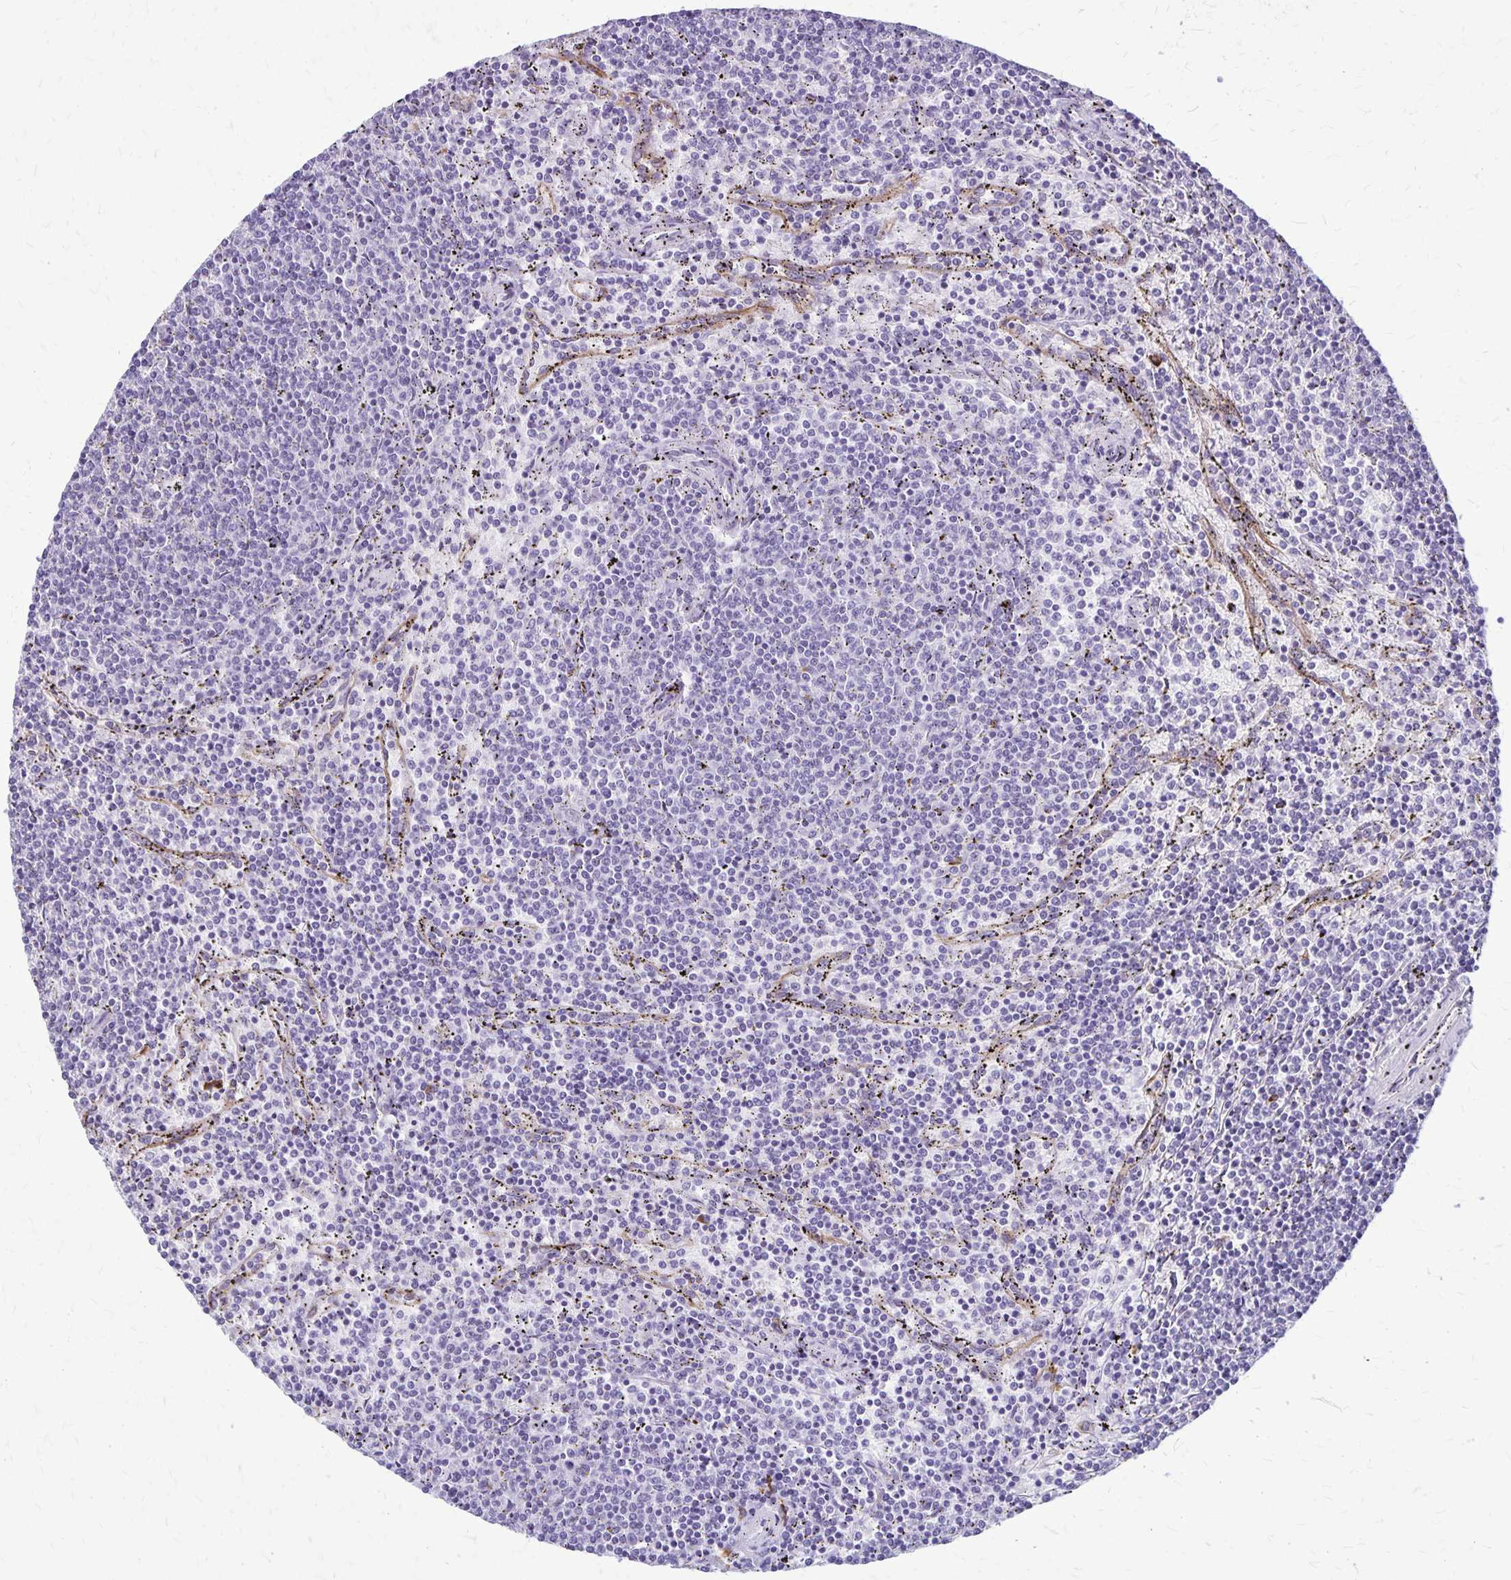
{"staining": {"intensity": "negative", "quantity": "none", "location": "none"}, "tissue": "lymphoma", "cell_type": "Tumor cells", "image_type": "cancer", "snomed": [{"axis": "morphology", "description": "Malignant lymphoma, non-Hodgkin's type, Low grade"}, {"axis": "topography", "description": "Spleen"}], "caption": "Protein analysis of low-grade malignant lymphoma, non-Hodgkin's type reveals no significant staining in tumor cells.", "gene": "RTN1", "patient": {"sex": "female", "age": 50}}